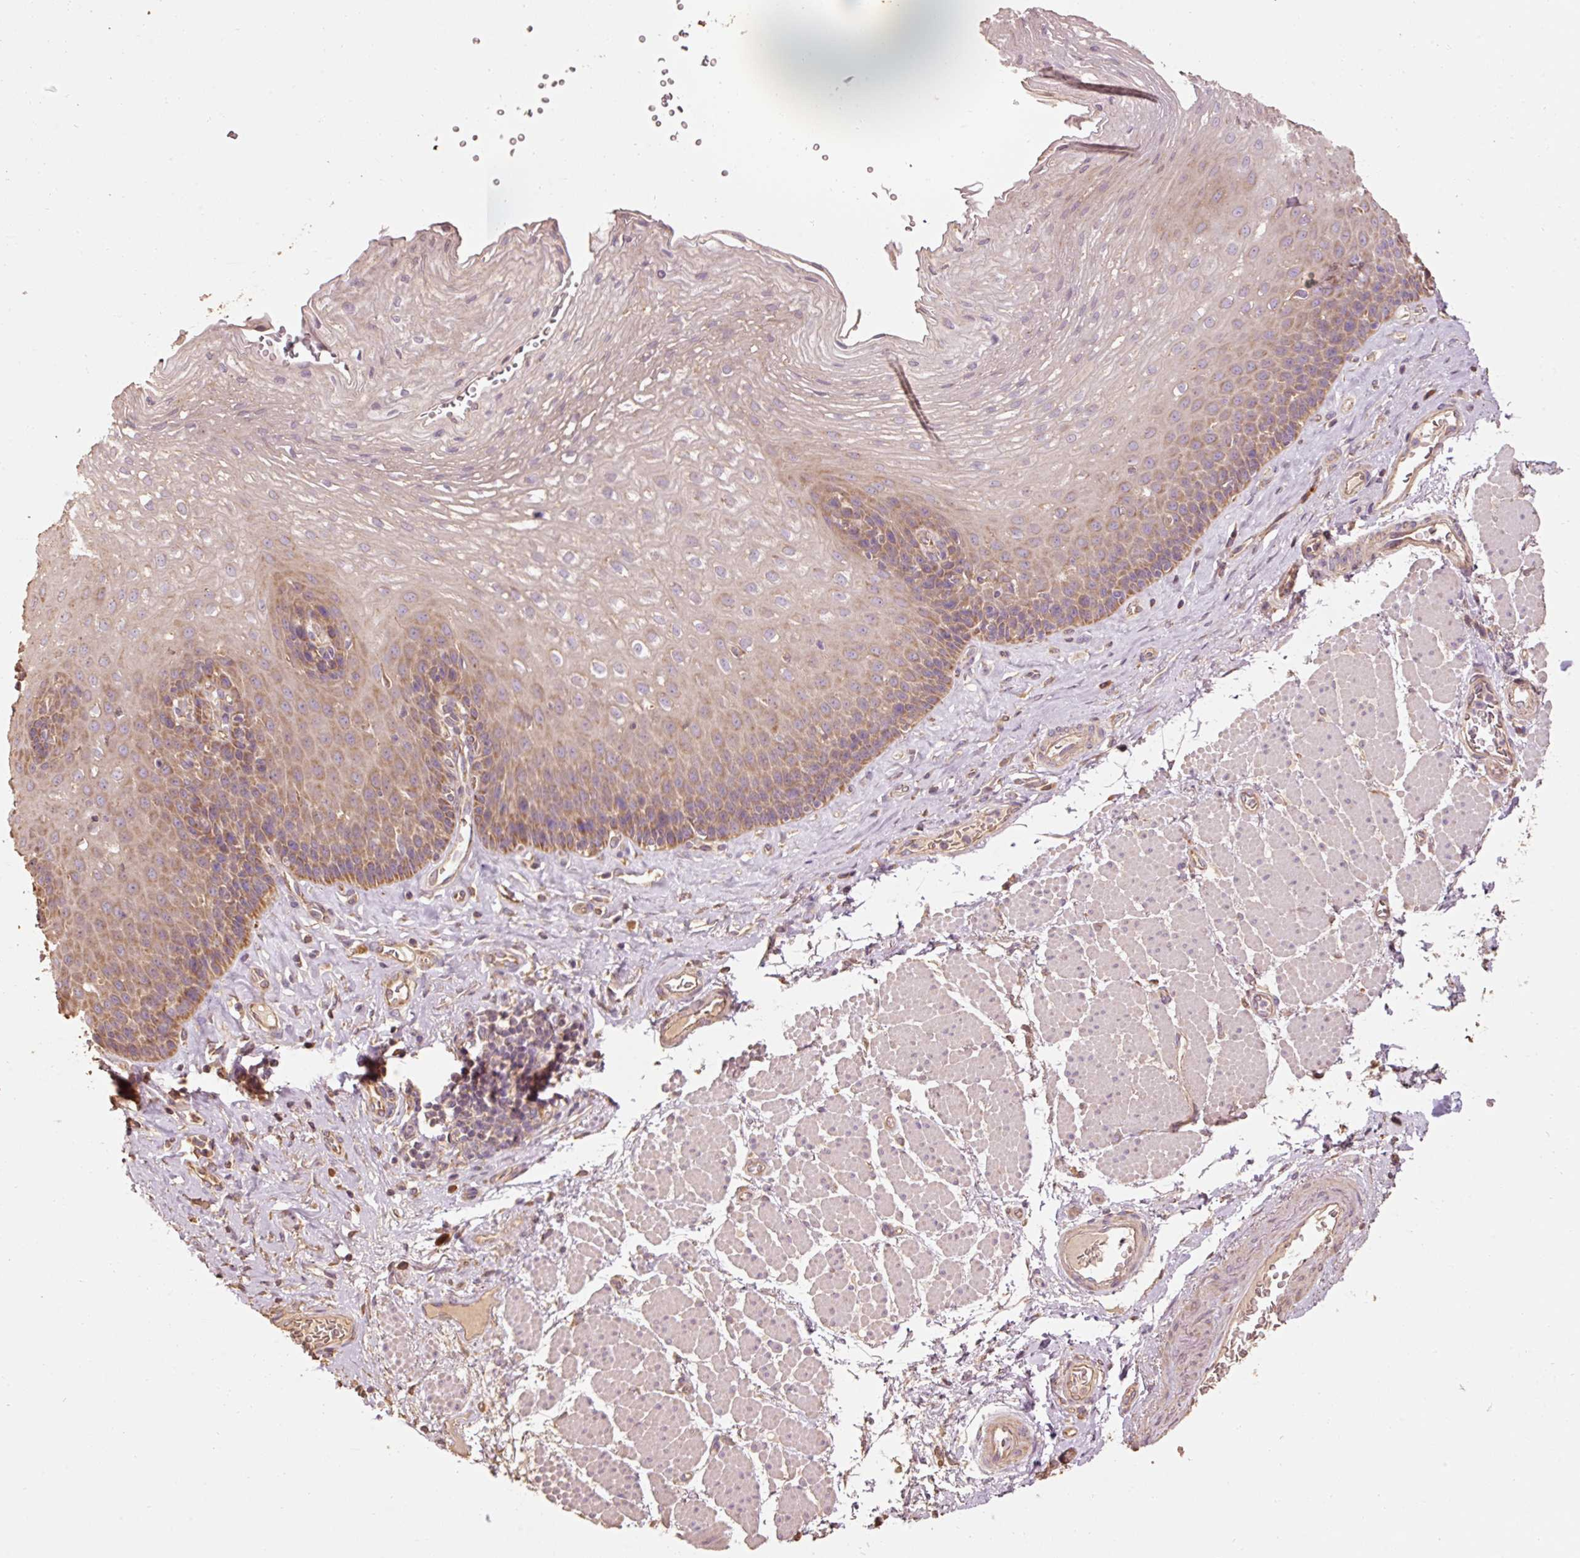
{"staining": {"intensity": "moderate", "quantity": "25%-75%", "location": "cytoplasmic/membranous"}, "tissue": "esophagus", "cell_type": "Squamous epithelial cells", "image_type": "normal", "snomed": [{"axis": "morphology", "description": "Normal tissue, NOS"}, {"axis": "topography", "description": "Esophagus"}], "caption": "IHC staining of normal esophagus, which shows medium levels of moderate cytoplasmic/membranous staining in approximately 25%-75% of squamous epithelial cells indicating moderate cytoplasmic/membranous protein expression. The staining was performed using DAB (3,3'-diaminobenzidine) (brown) for protein detection and nuclei were counterstained in hematoxylin (blue).", "gene": "EFHC1", "patient": {"sex": "female", "age": 66}}